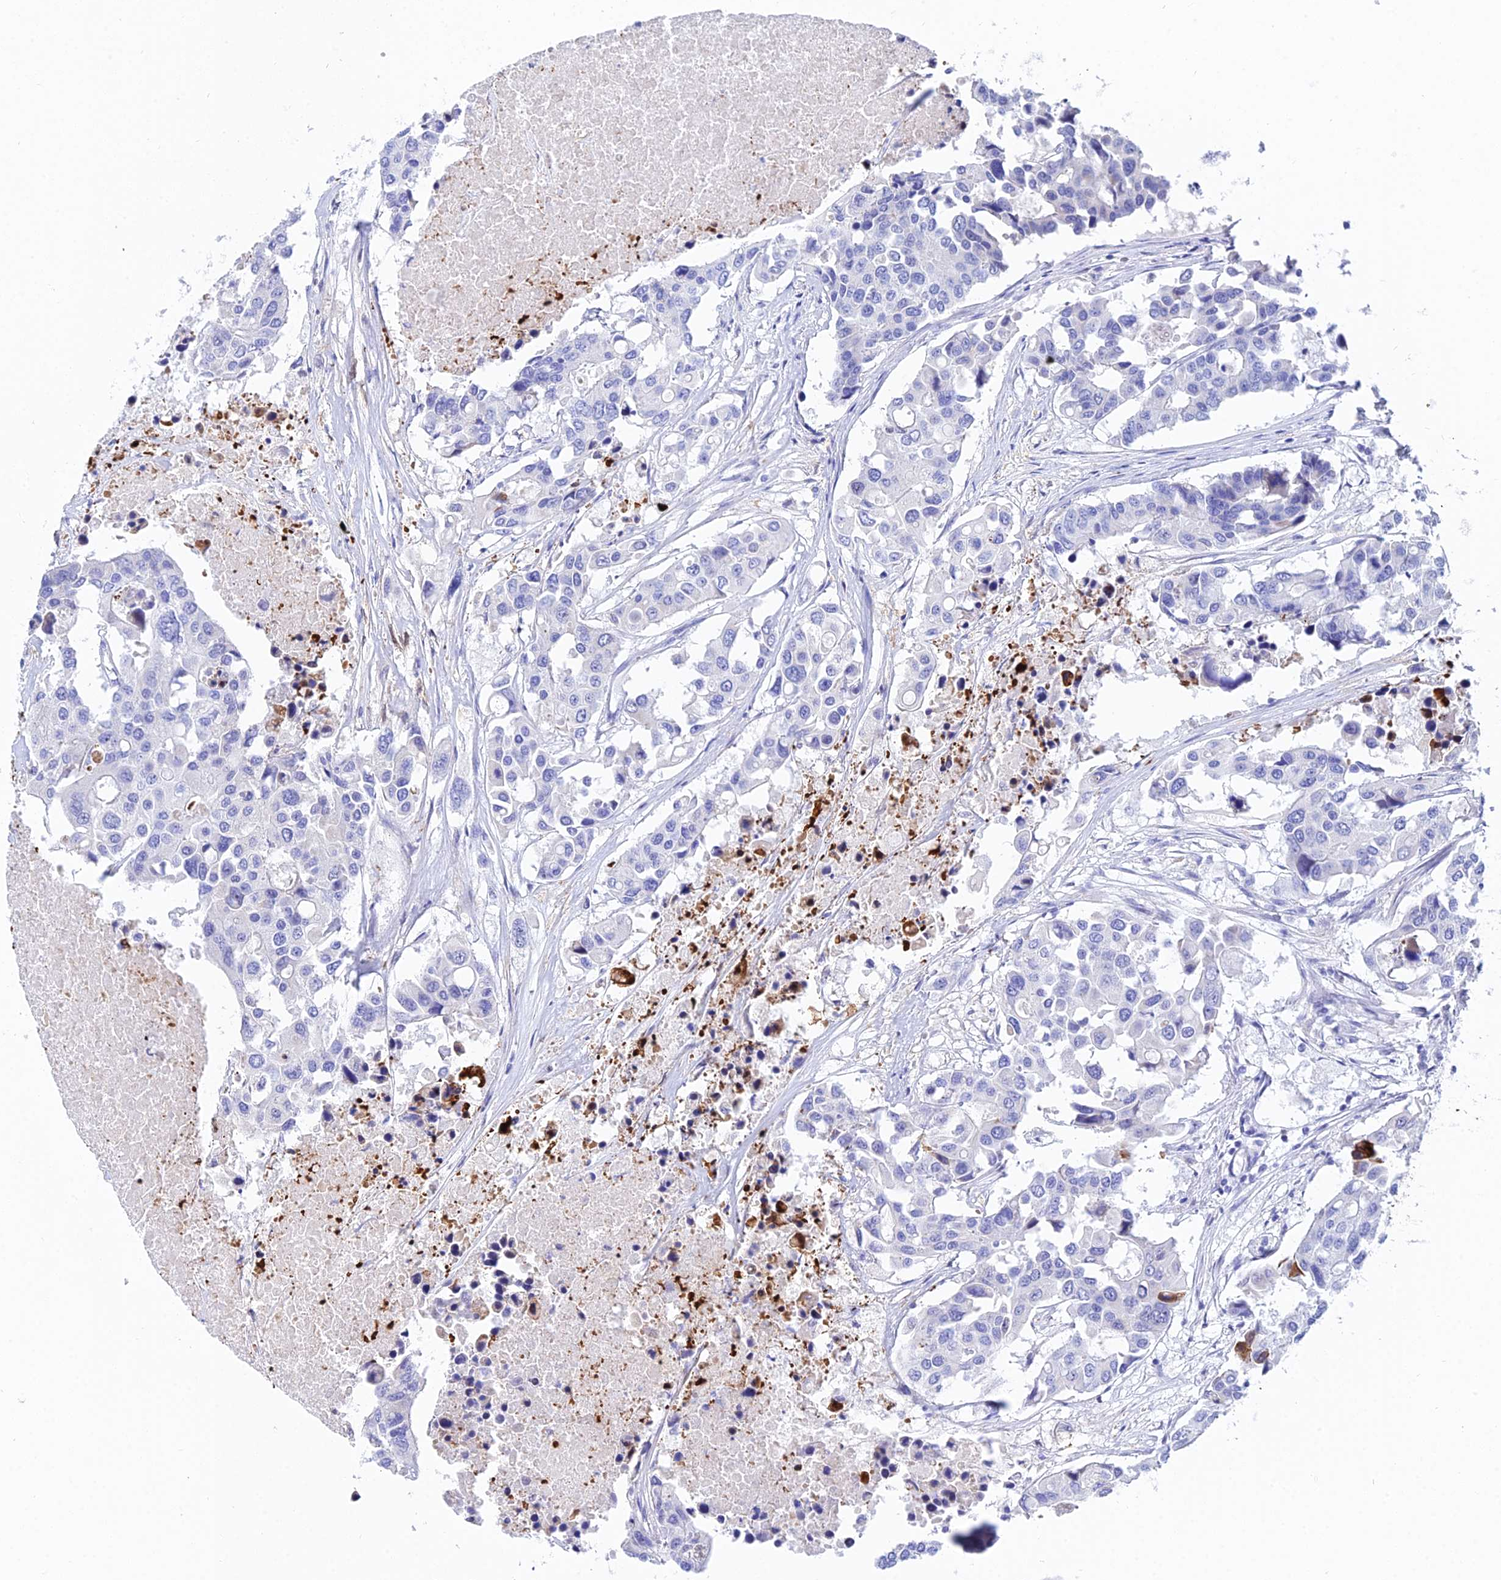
{"staining": {"intensity": "negative", "quantity": "none", "location": "none"}, "tissue": "colorectal cancer", "cell_type": "Tumor cells", "image_type": "cancer", "snomed": [{"axis": "morphology", "description": "Adenocarcinoma, NOS"}, {"axis": "topography", "description": "Colon"}], "caption": "Immunohistochemistry photomicrograph of human colorectal cancer (adenocarcinoma) stained for a protein (brown), which exhibits no expression in tumor cells. Brightfield microscopy of IHC stained with DAB (3,3'-diaminobenzidine) (brown) and hematoxylin (blue), captured at high magnification.", "gene": "CEP41", "patient": {"sex": "male", "age": 77}}